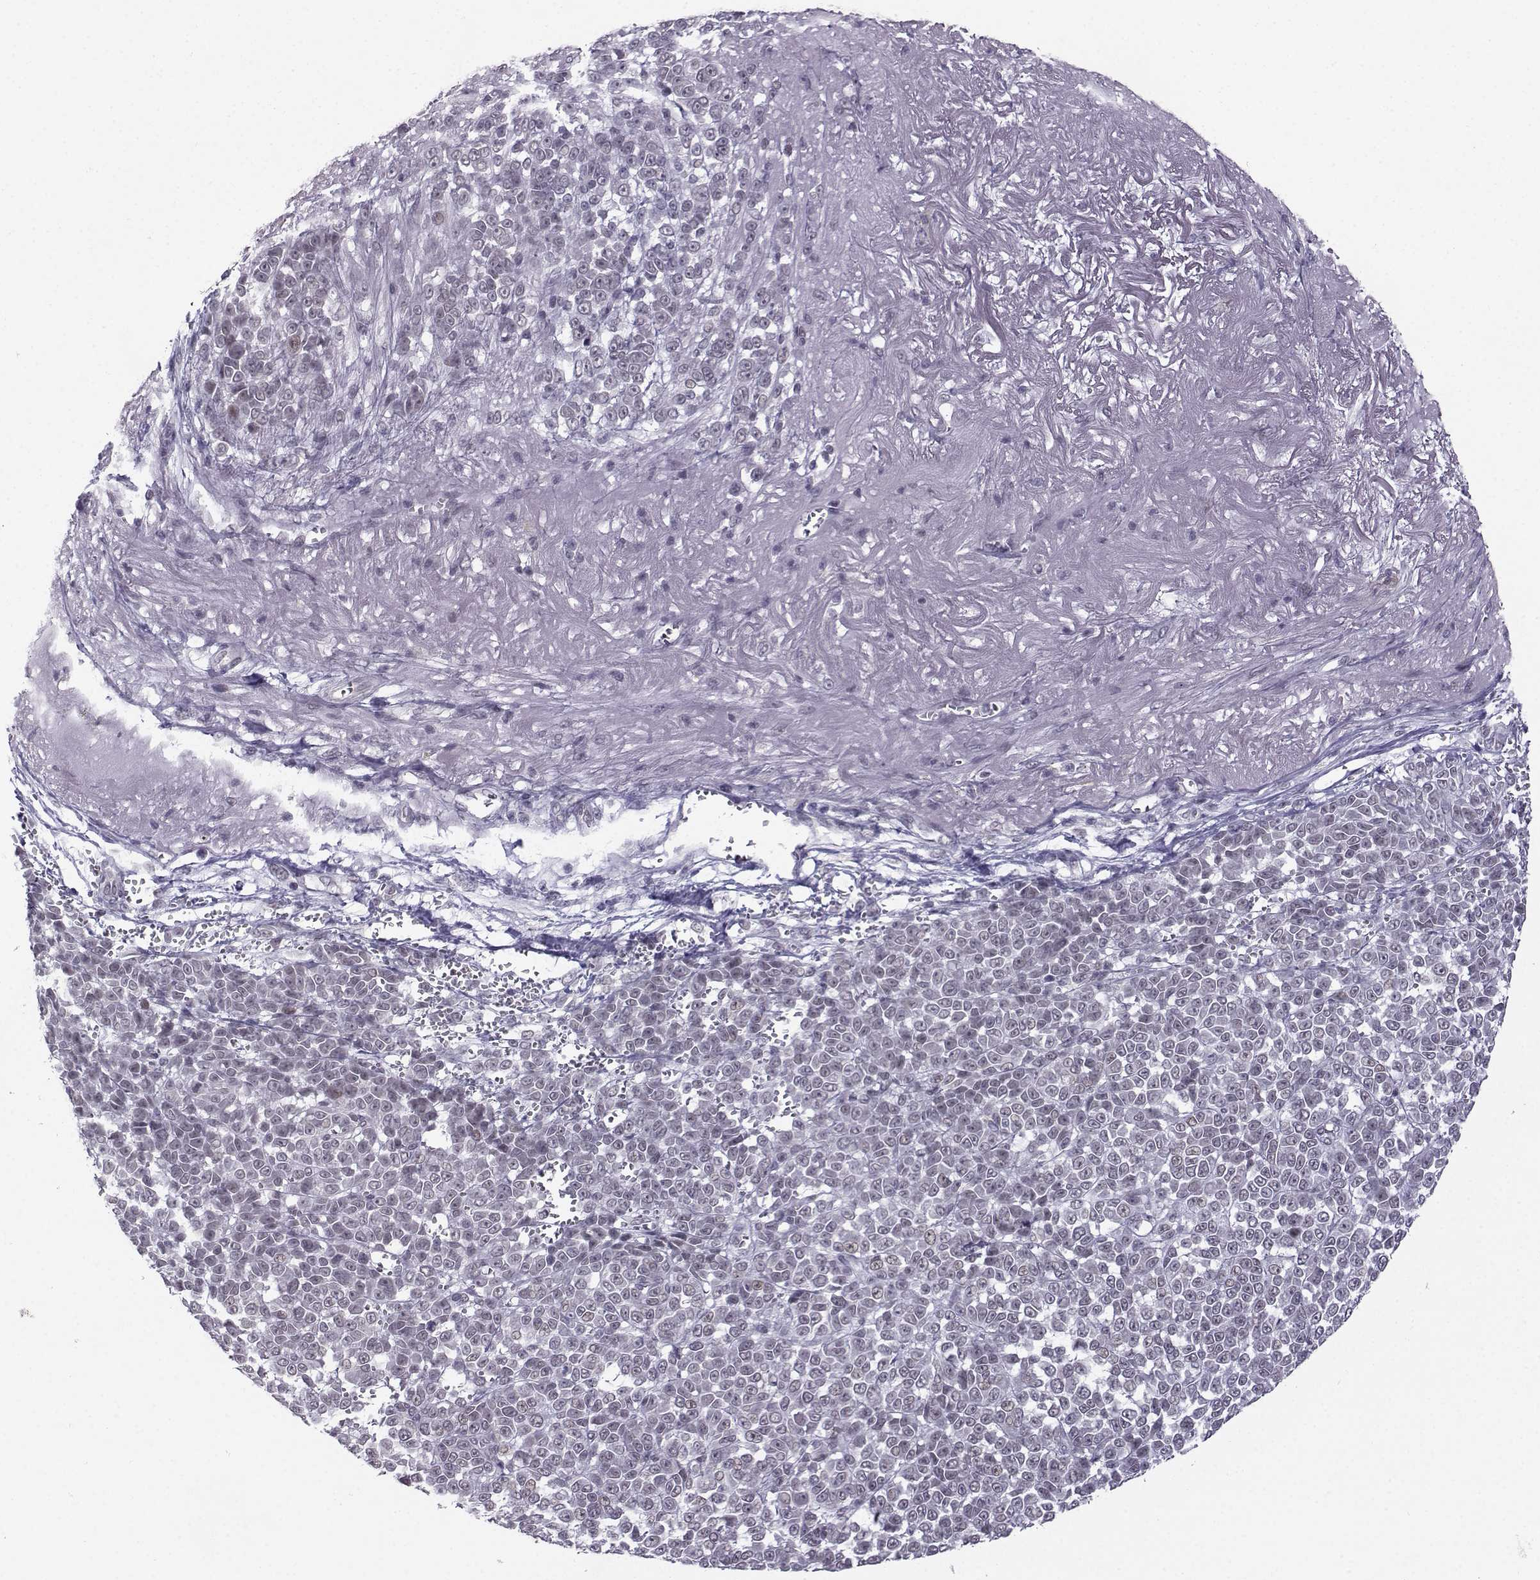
{"staining": {"intensity": "negative", "quantity": "none", "location": "none"}, "tissue": "melanoma", "cell_type": "Tumor cells", "image_type": "cancer", "snomed": [{"axis": "morphology", "description": "Malignant melanoma, NOS"}, {"axis": "topography", "description": "Skin"}], "caption": "High magnification brightfield microscopy of melanoma stained with DAB (3,3'-diaminobenzidine) (brown) and counterstained with hematoxylin (blue): tumor cells show no significant staining.", "gene": "LIN28A", "patient": {"sex": "female", "age": 95}}